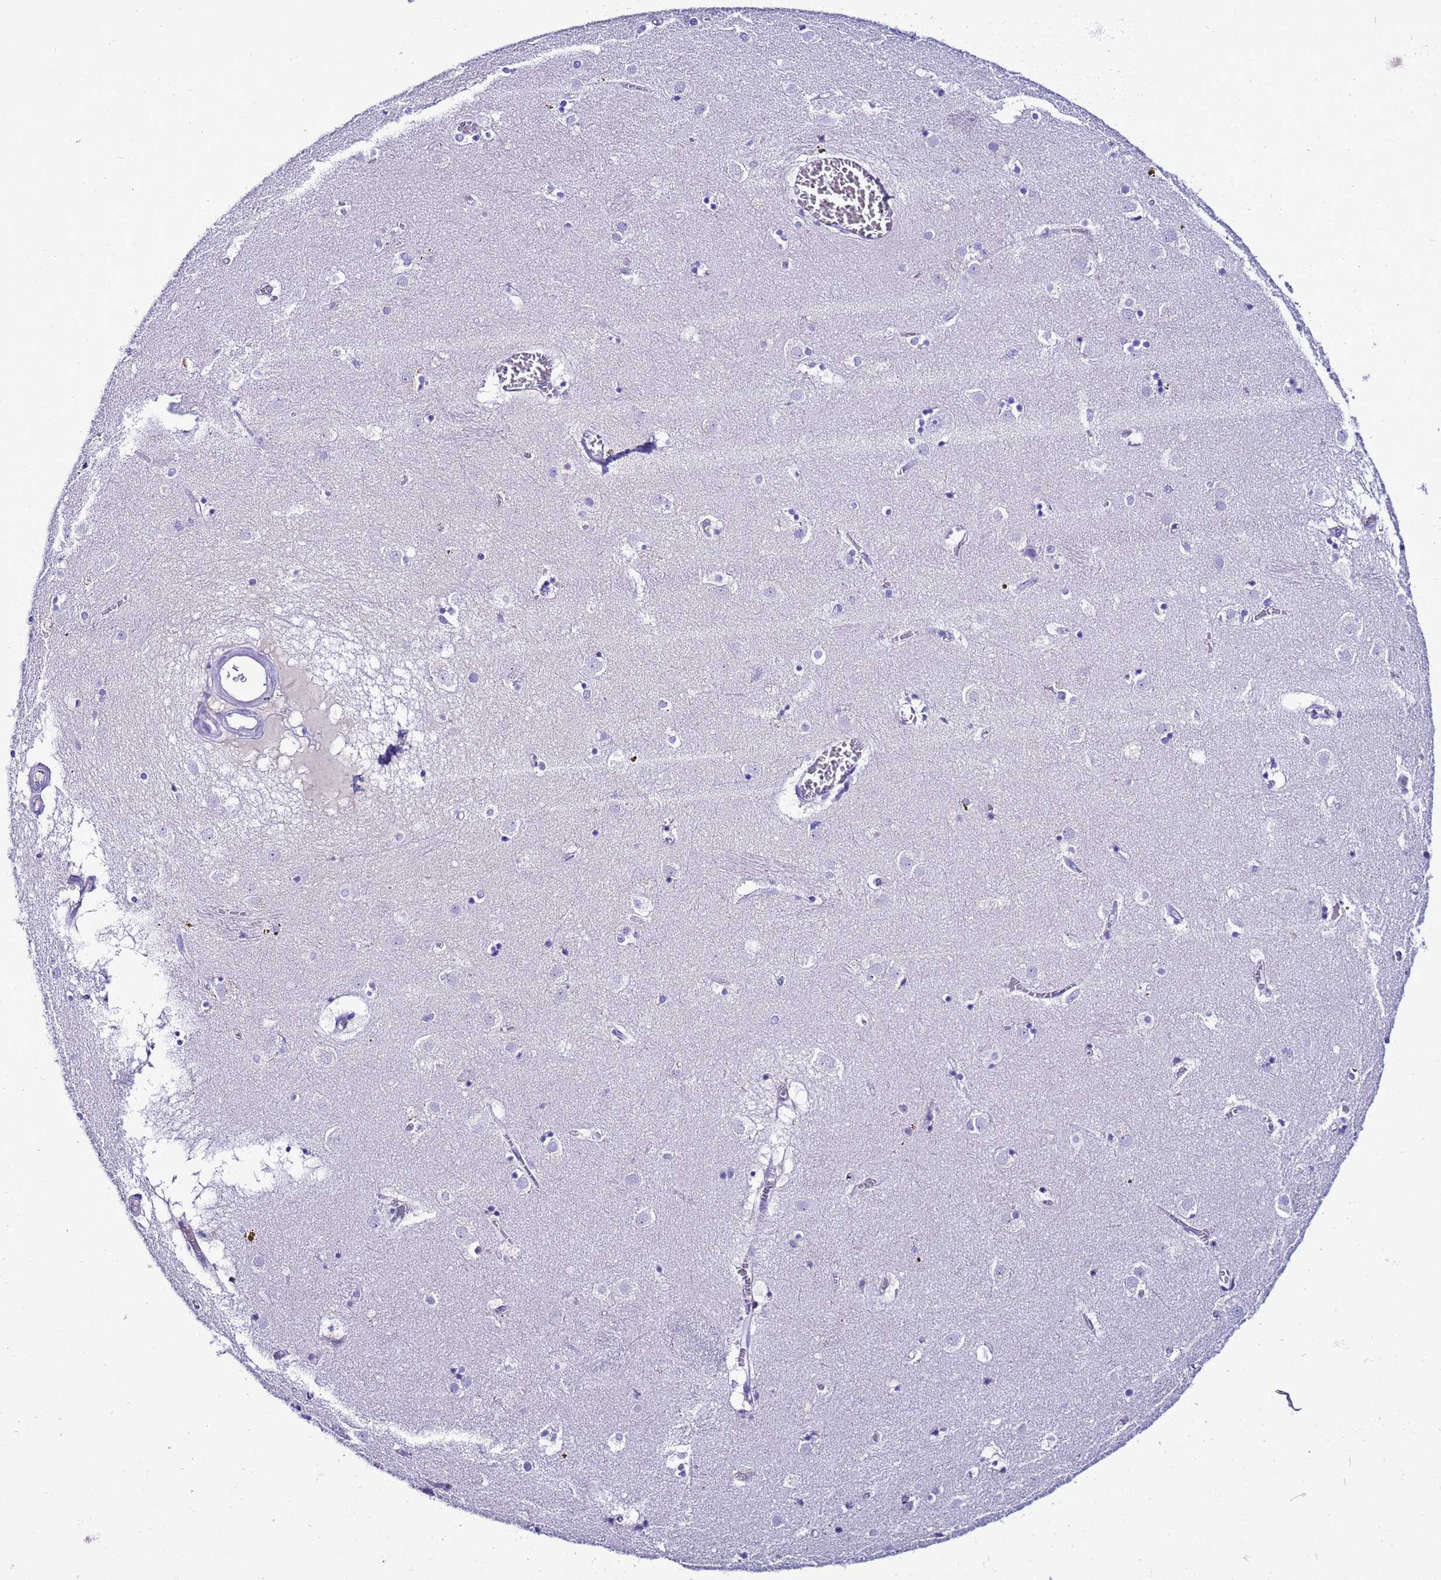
{"staining": {"intensity": "negative", "quantity": "none", "location": "none"}, "tissue": "caudate", "cell_type": "Glial cells", "image_type": "normal", "snomed": [{"axis": "morphology", "description": "Normal tissue, NOS"}, {"axis": "topography", "description": "Lateral ventricle wall"}], "caption": "There is no significant expression in glial cells of caudate. The staining is performed using DAB (3,3'-diaminobenzidine) brown chromogen with nuclei counter-stained in using hematoxylin.", "gene": "BEST2", "patient": {"sex": "male", "age": 70}}